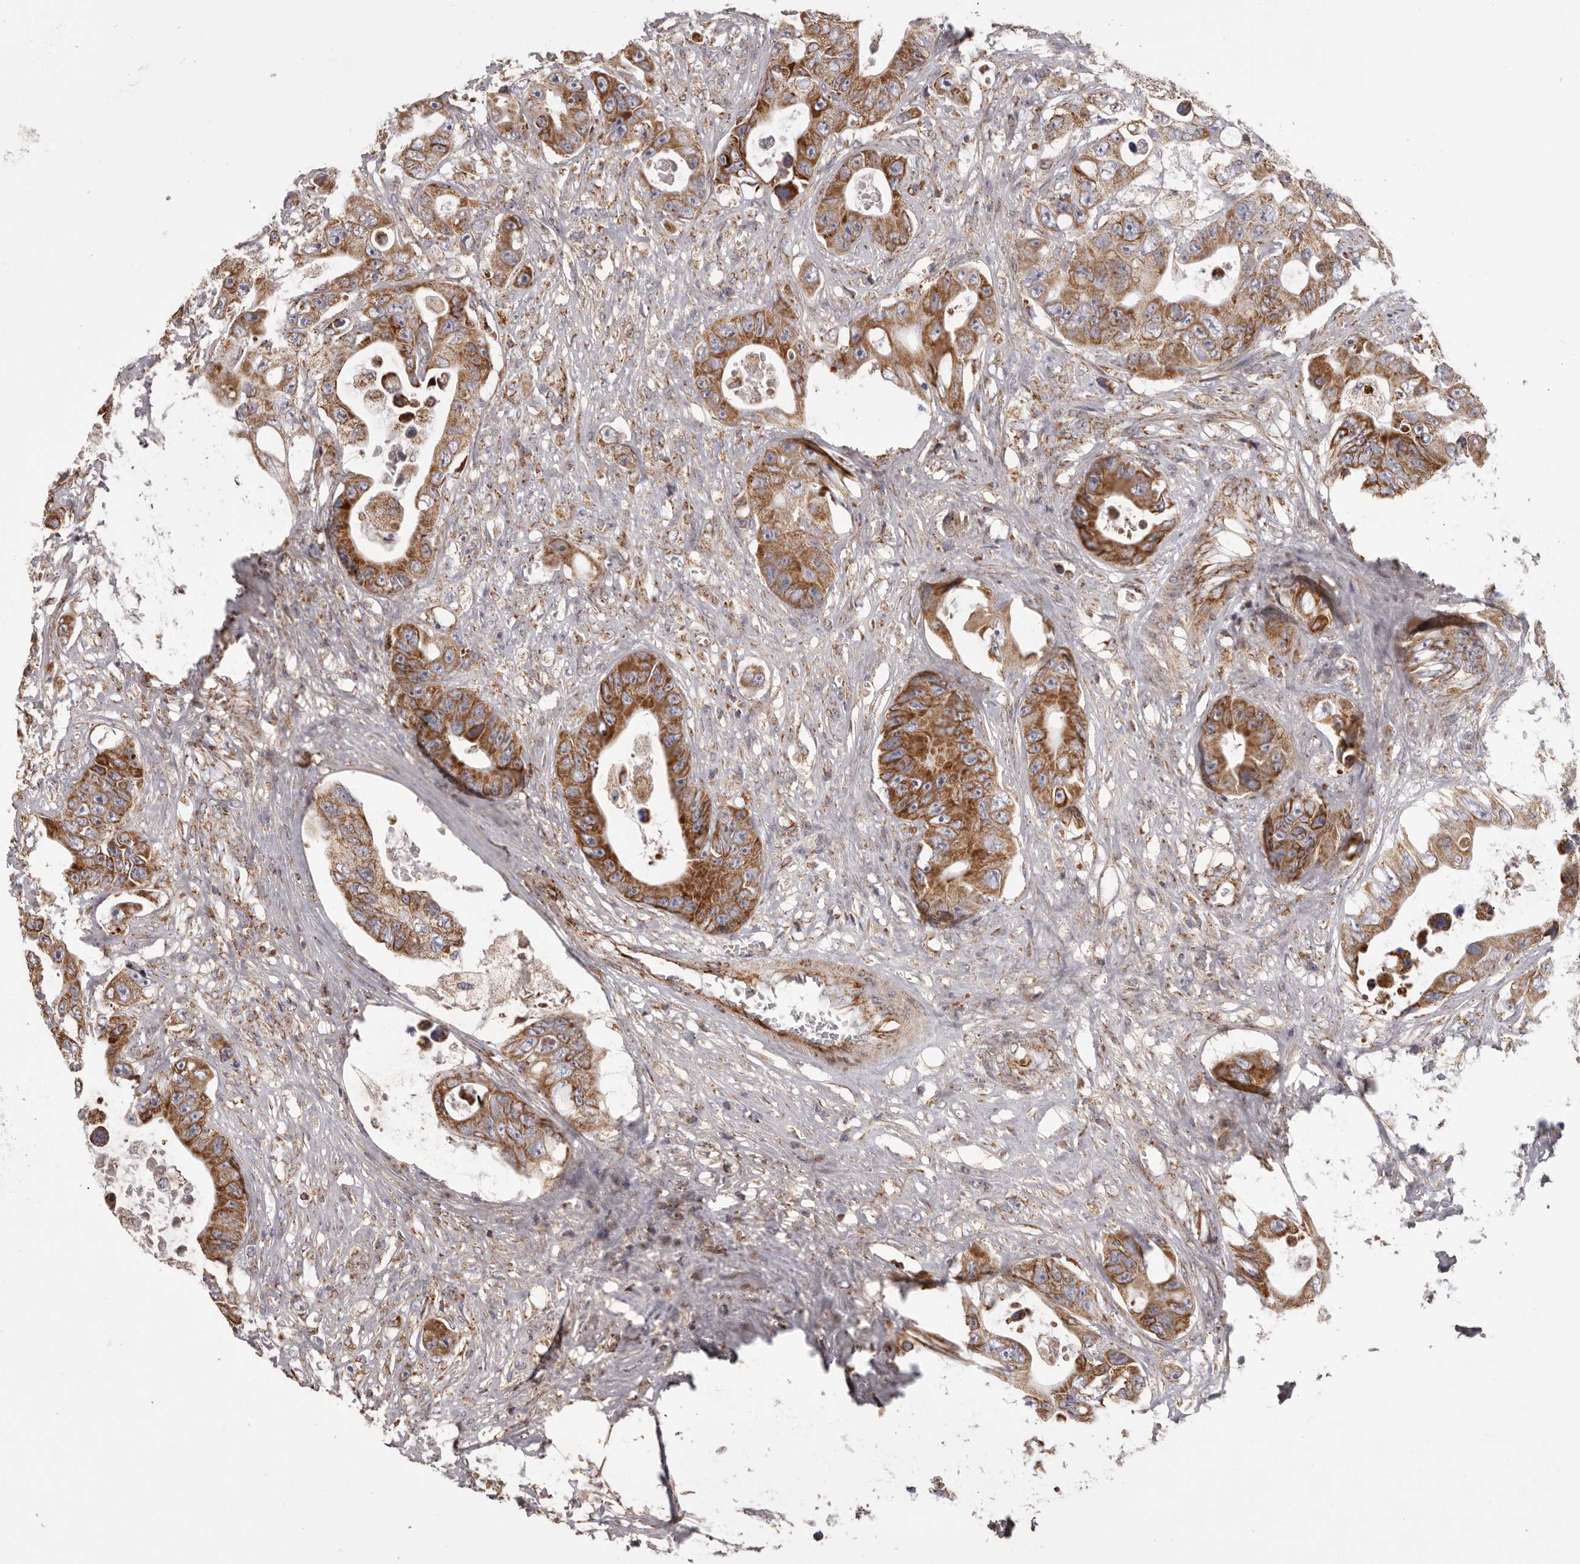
{"staining": {"intensity": "strong", "quantity": ">75%", "location": "cytoplasmic/membranous"}, "tissue": "colorectal cancer", "cell_type": "Tumor cells", "image_type": "cancer", "snomed": [{"axis": "morphology", "description": "Adenocarcinoma, NOS"}, {"axis": "topography", "description": "Colon"}], "caption": "Immunohistochemical staining of human adenocarcinoma (colorectal) reveals strong cytoplasmic/membranous protein expression in approximately >75% of tumor cells.", "gene": "CHRM2", "patient": {"sex": "female", "age": 46}}